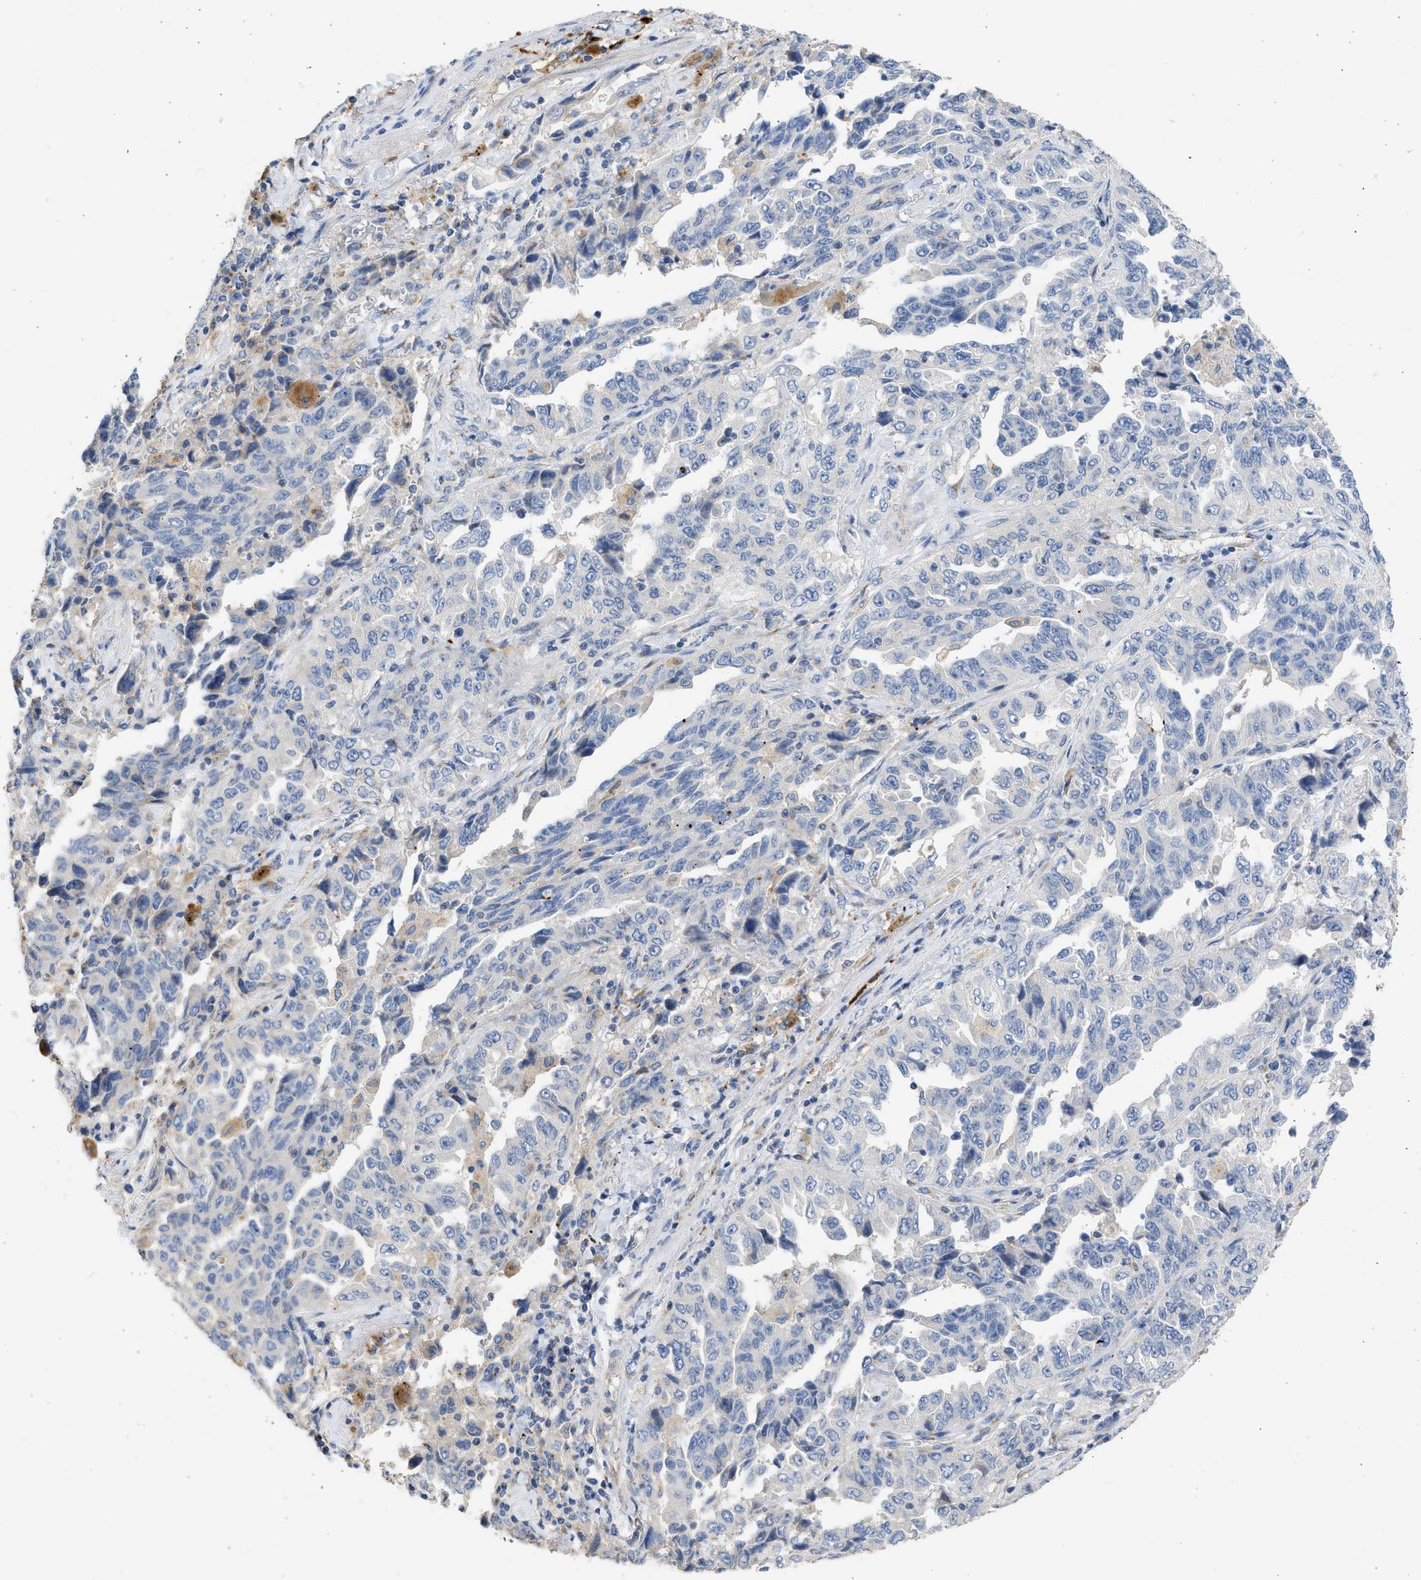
{"staining": {"intensity": "negative", "quantity": "none", "location": "none"}, "tissue": "lung cancer", "cell_type": "Tumor cells", "image_type": "cancer", "snomed": [{"axis": "morphology", "description": "Adenocarcinoma, NOS"}, {"axis": "topography", "description": "Lung"}], "caption": "The immunohistochemistry image has no significant expression in tumor cells of lung cancer (adenocarcinoma) tissue.", "gene": "IPO8", "patient": {"sex": "female", "age": 51}}